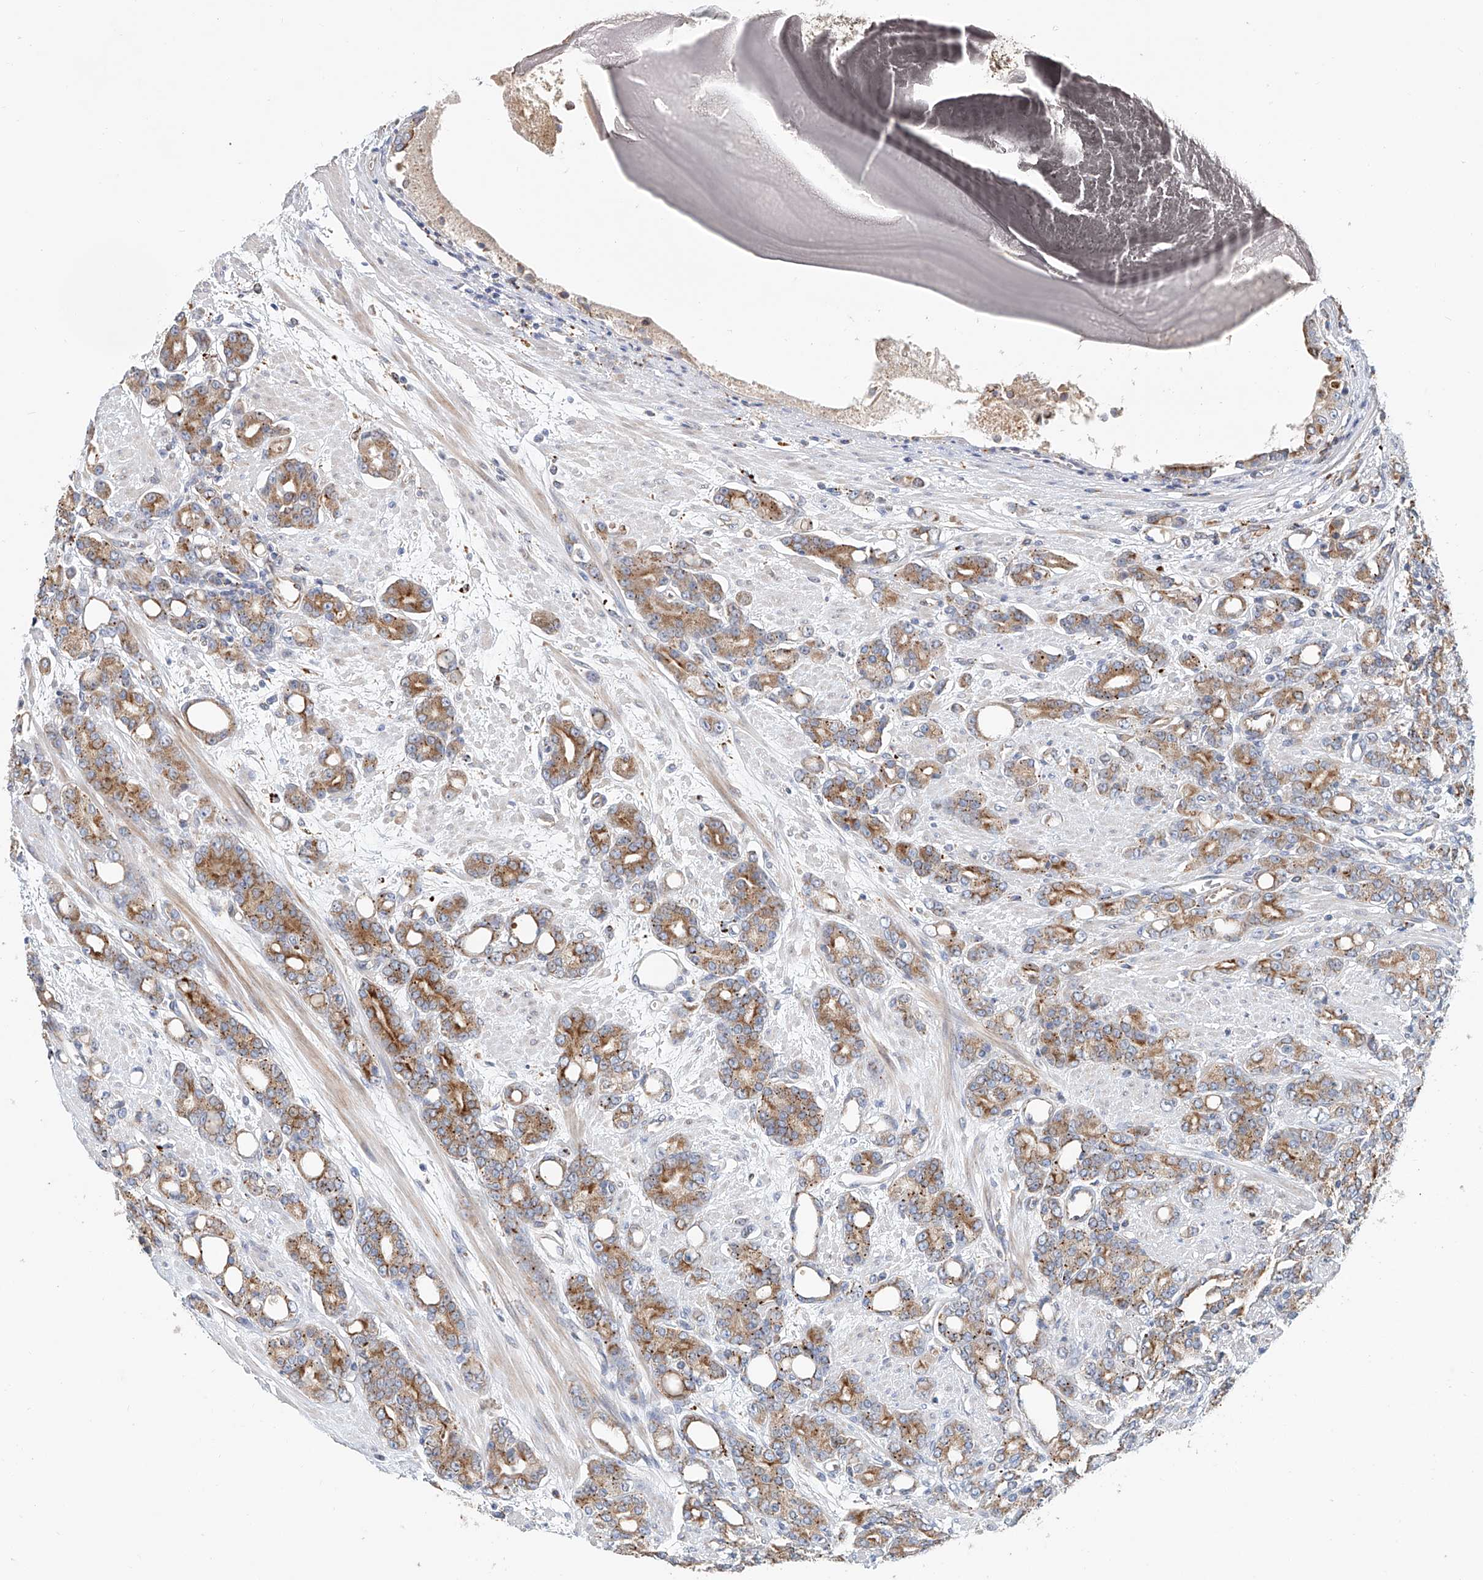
{"staining": {"intensity": "moderate", "quantity": "25%-75%", "location": "cytoplasmic/membranous"}, "tissue": "prostate cancer", "cell_type": "Tumor cells", "image_type": "cancer", "snomed": [{"axis": "morphology", "description": "Adenocarcinoma, High grade"}, {"axis": "topography", "description": "Prostate"}], "caption": "Protein staining by IHC displays moderate cytoplasmic/membranous expression in about 25%-75% of tumor cells in prostate cancer. The protein is stained brown, and the nuclei are stained in blue (DAB (3,3'-diaminobenzidine) IHC with brightfield microscopy, high magnification).", "gene": "HGSNAT", "patient": {"sex": "male", "age": 62}}